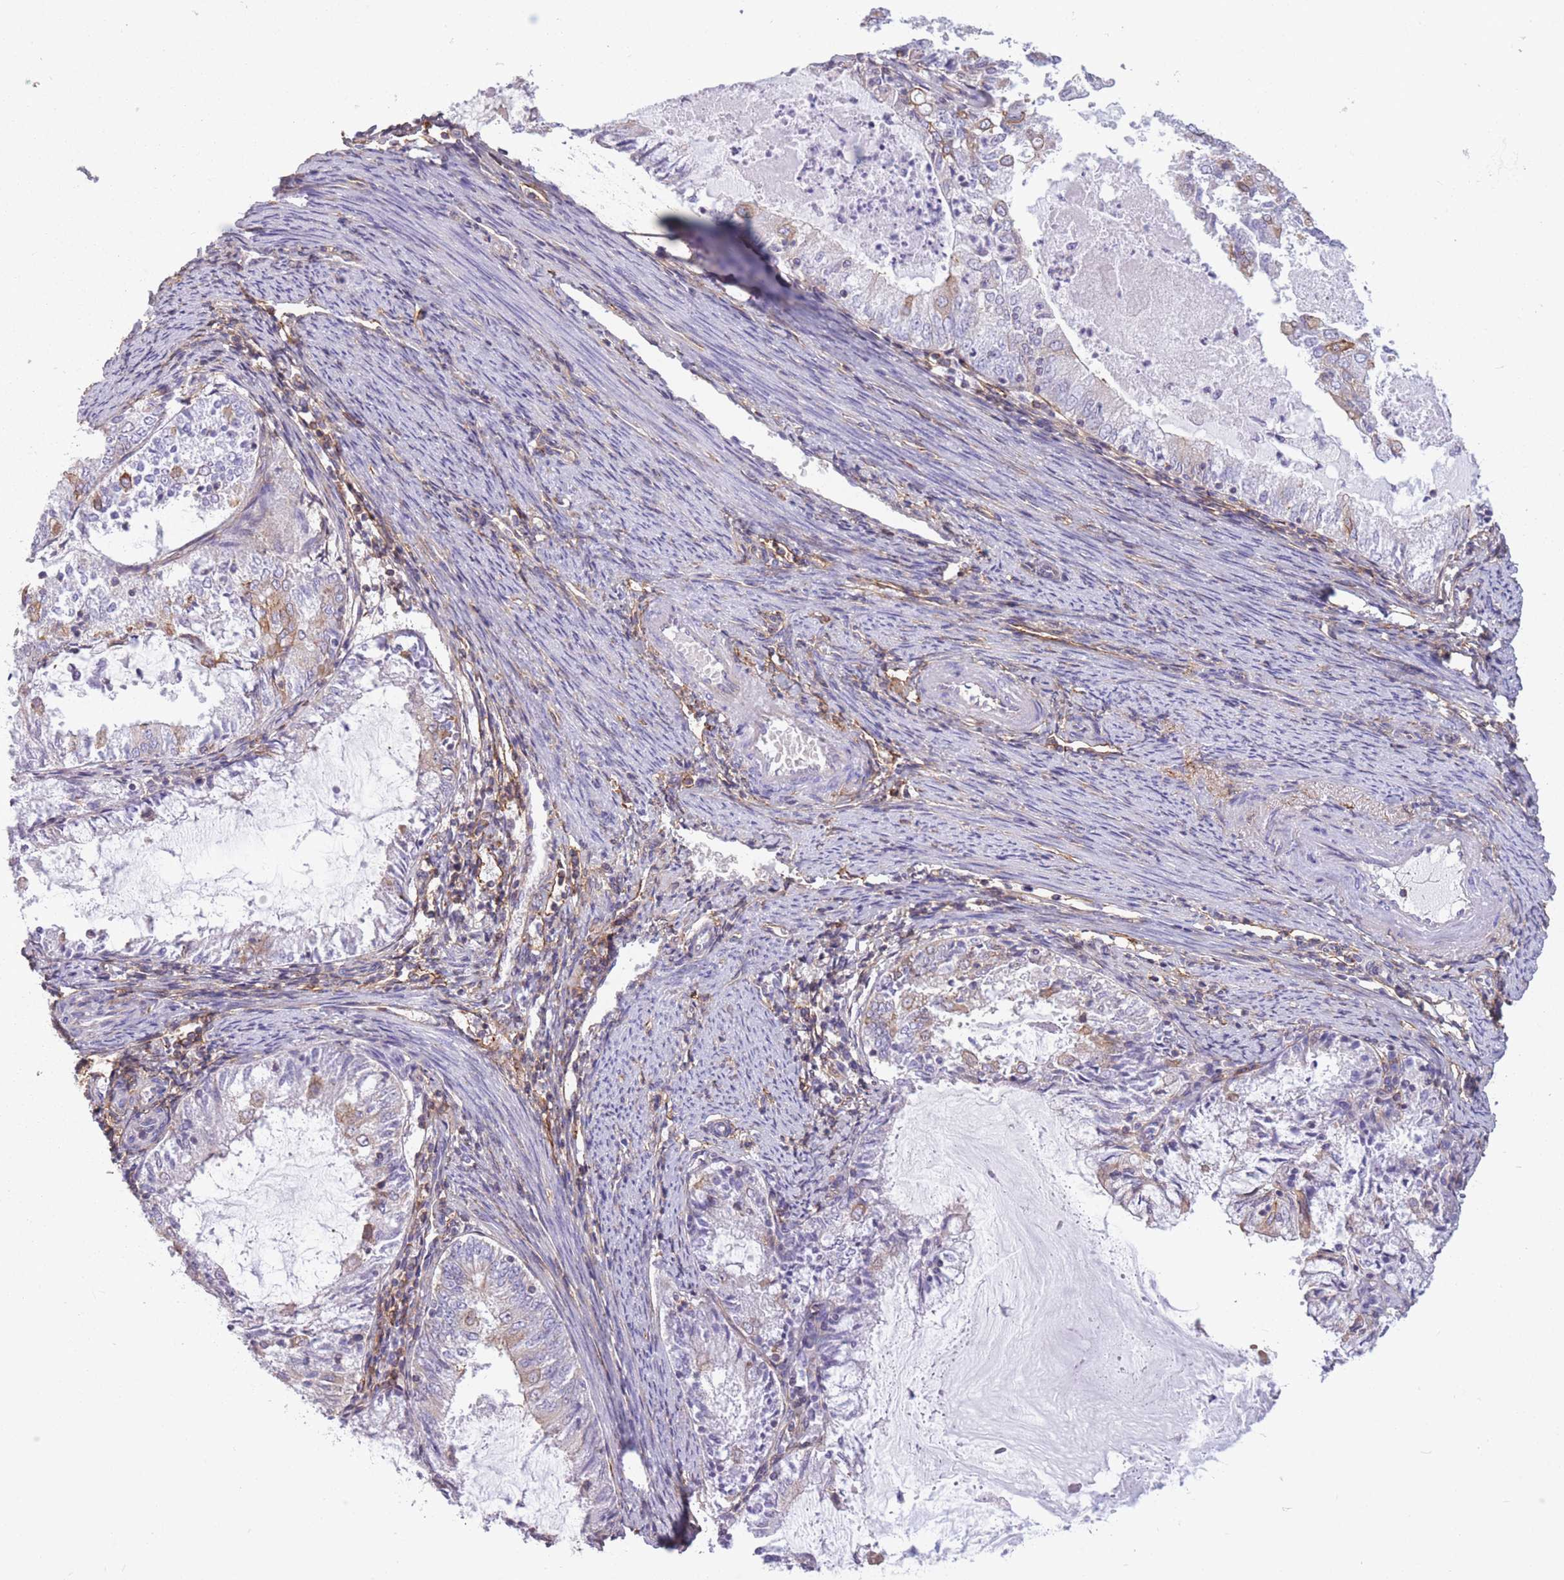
{"staining": {"intensity": "moderate", "quantity": "25%-75%", "location": "cytoplasmic/membranous"}, "tissue": "endometrial cancer", "cell_type": "Tumor cells", "image_type": "cancer", "snomed": [{"axis": "morphology", "description": "Adenocarcinoma, NOS"}, {"axis": "topography", "description": "Endometrium"}], "caption": "Immunohistochemistry (IHC) (DAB) staining of human endometrial adenocarcinoma demonstrates moderate cytoplasmic/membranous protein expression in about 25%-75% of tumor cells. (brown staining indicates protein expression, while blue staining denotes nuclei).", "gene": "ADD1", "patient": {"sex": "female", "age": 57}}